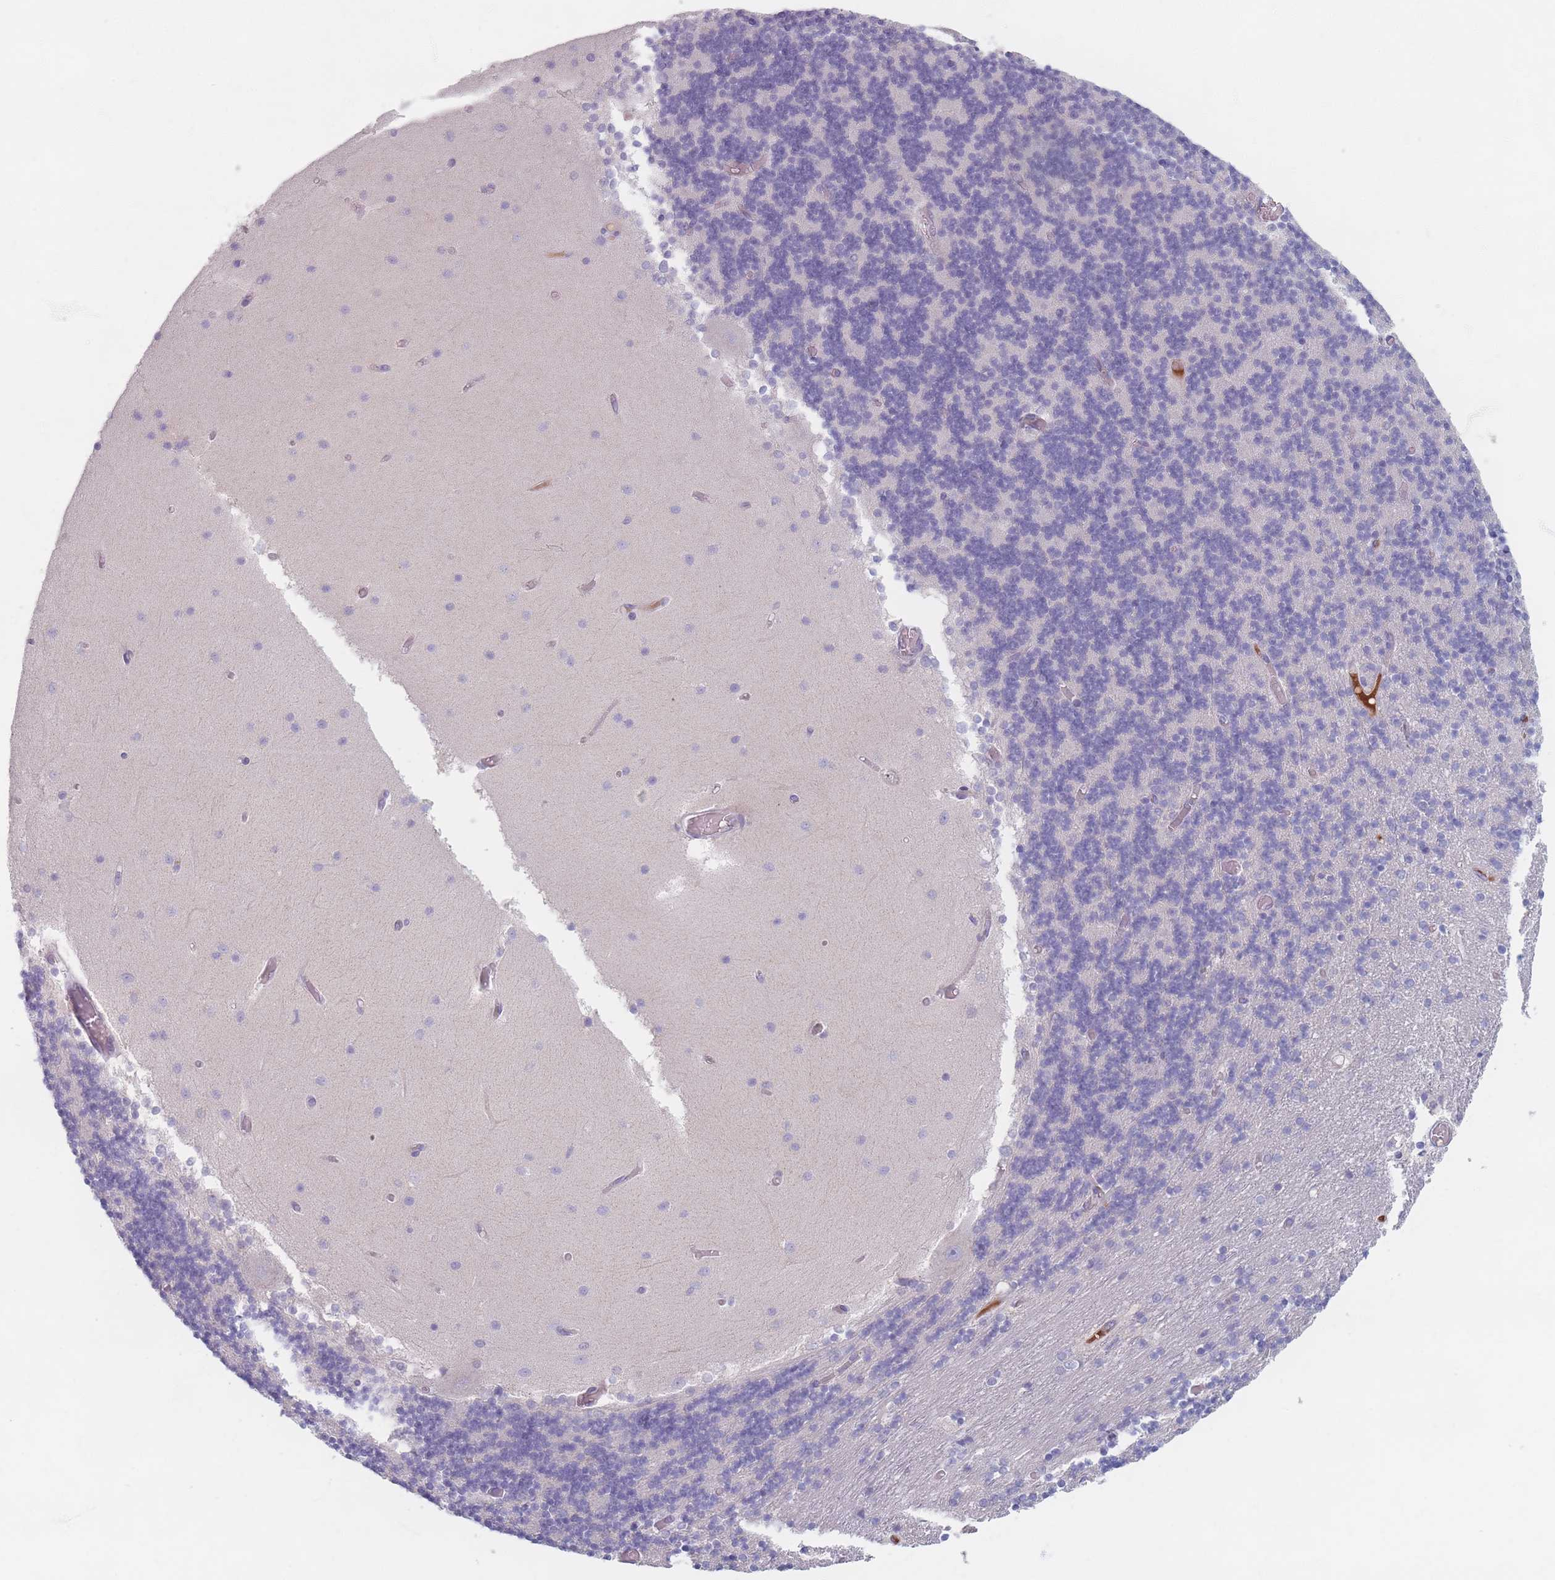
{"staining": {"intensity": "negative", "quantity": "none", "location": "none"}, "tissue": "cerebellum", "cell_type": "Cells in granular layer", "image_type": "normal", "snomed": [{"axis": "morphology", "description": "Normal tissue, NOS"}, {"axis": "topography", "description": "Cerebellum"}], "caption": "Cells in granular layer are negative for protein expression in benign human cerebellum. (Stains: DAB (3,3'-diaminobenzidine) immunohistochemistry with hematoxylin counter stain, Microscopy: brightfield microscopy at high magnification).", "gene": "PIGM", "patient": {"sex": "female", "age": 28}}